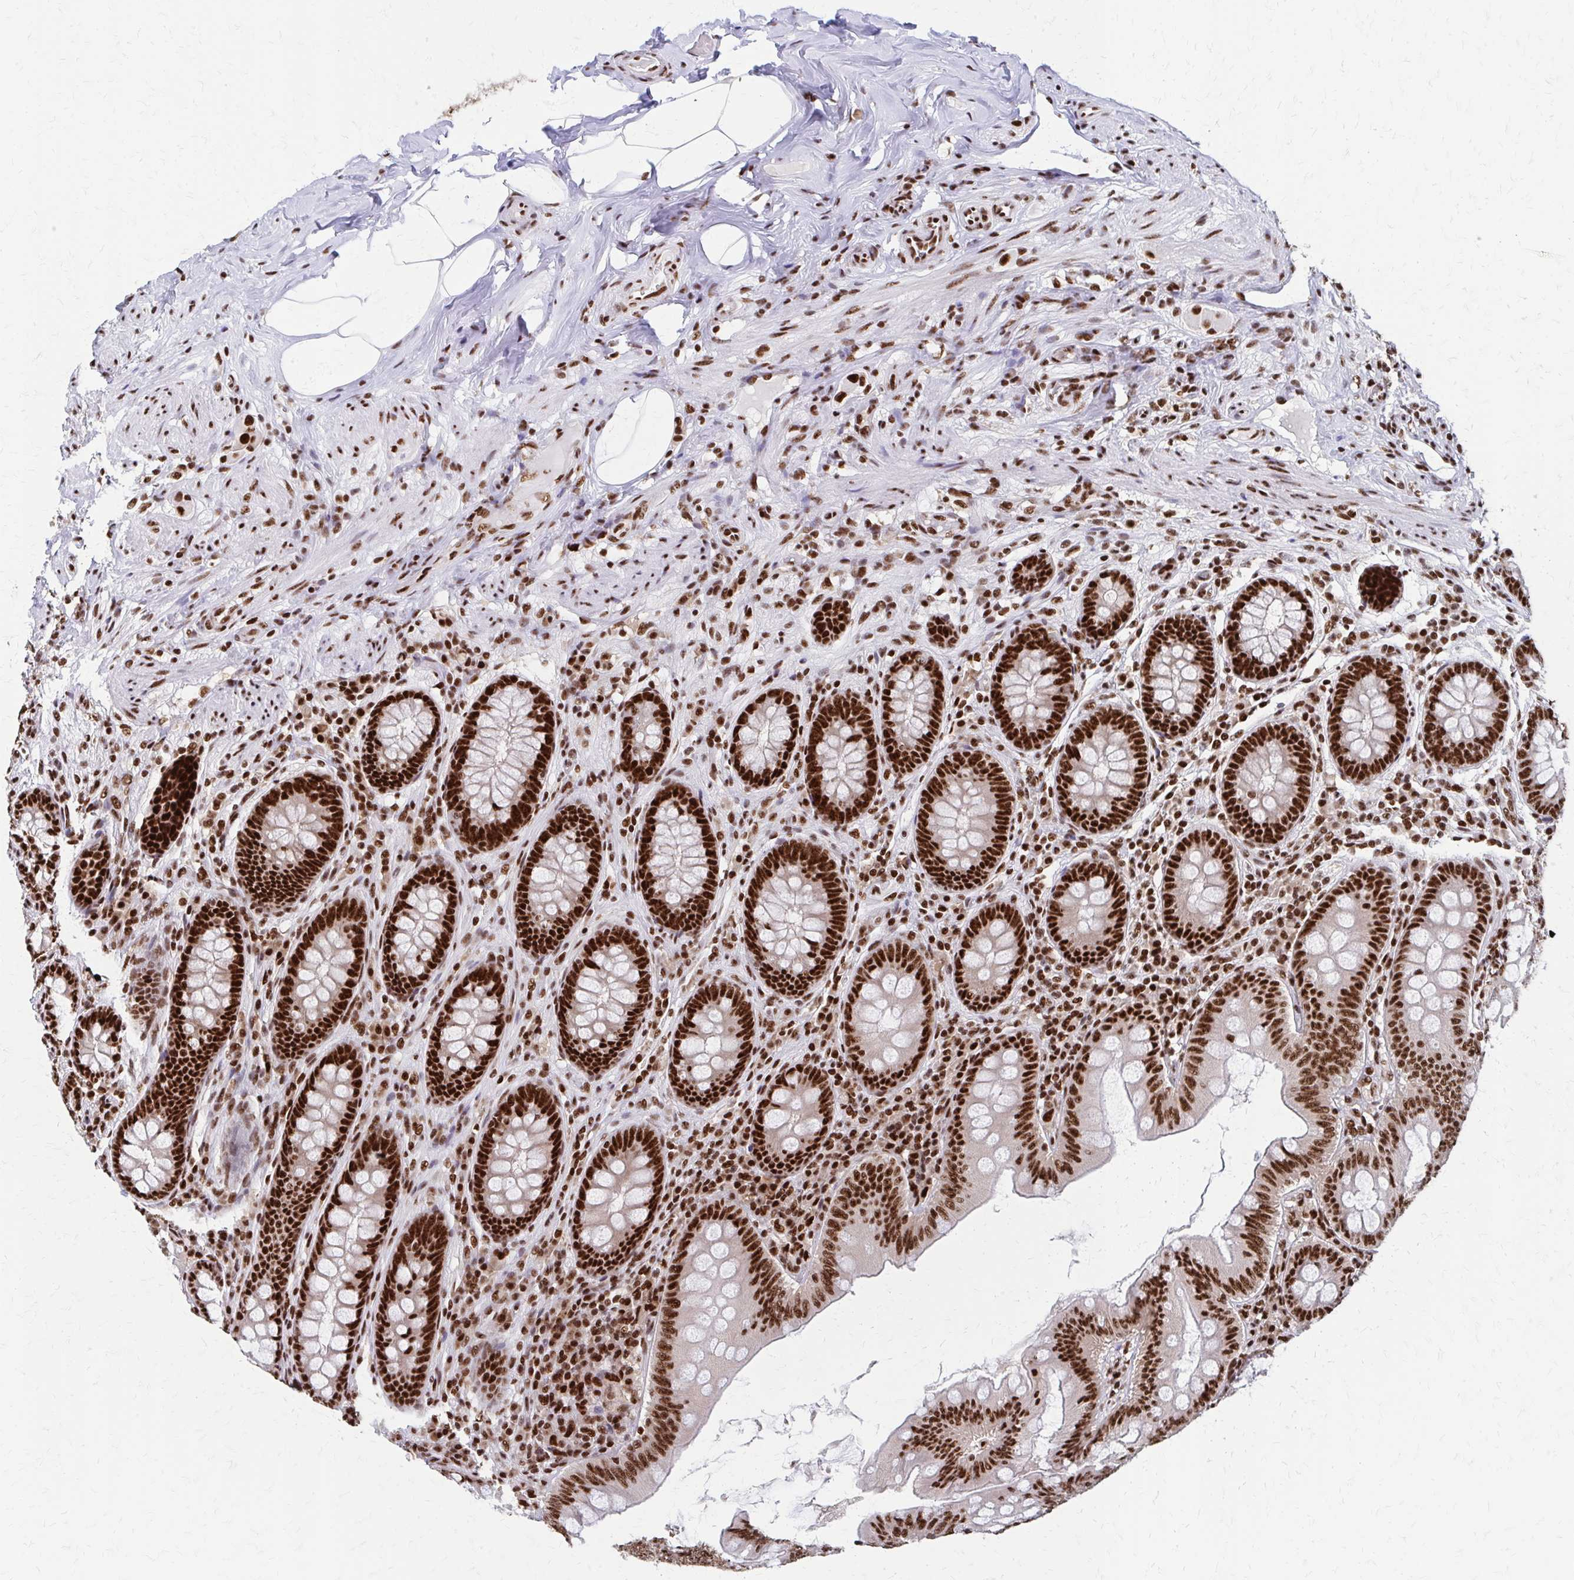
{"staining": {"intensity": "strong", "quantity": ">75%", "location": "nuclear"}, "tissue": "appendix", "cell_type": "Glandular cells", "image_type": "normal", "snomed": [{"axis": "morphology", "description": "Normal tissue, NOS"}, {"axis": "topography", "description": "Appendix"}], "caption": "Appendix stained with DAB (3,3'-diaminobenzidine) immunohistochemistry demonstrates high levels of strong nuclear positivity in approximately >75% of glandular cells.", "gene": "CNKSR3", "patient": {"sex": "male", "age": 71}}